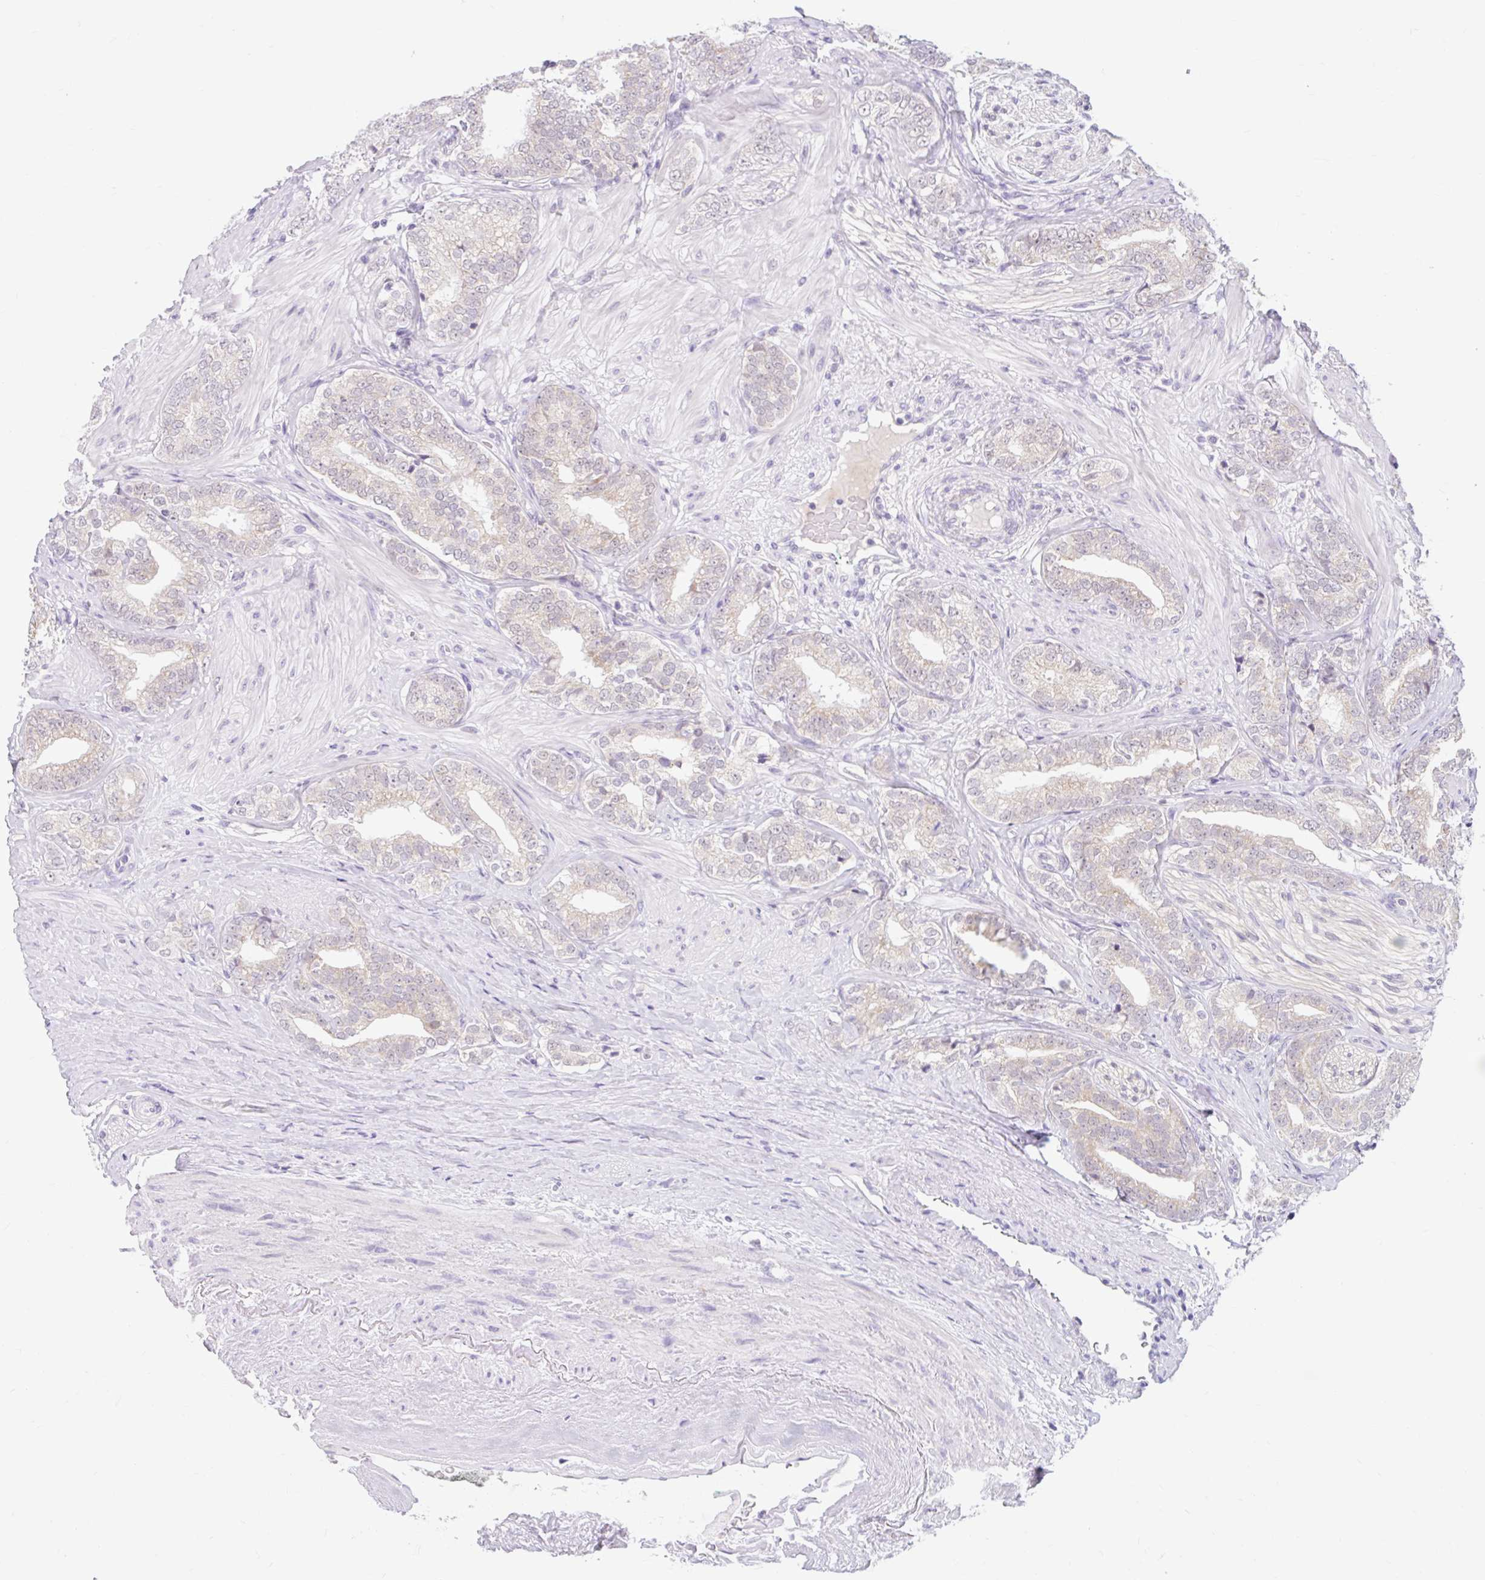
{"staining": {"intensity": "weak", "quantity": "<25%", "location": "cytoplasmic/membranous"}, "tissue": "prostate cancer", "cell_type": "Tumor cells", "image_type": "cancer", "snomed": [{"axis": "morphology", "description": "Adenocarcinoma, High grade"}, {"axis": "topography", "description": "Prostate"}], "caption": "High power microscopy photomicrograph of an IHC image of adenocarcinoma (high-grade) (prostate), revealing no significant positivity in tumor cells. (DAB IHC visualized using brightfield microscopy, high magnification).", "gene": "ITPK1", "patient": {"sex": "male", "age": 72}}